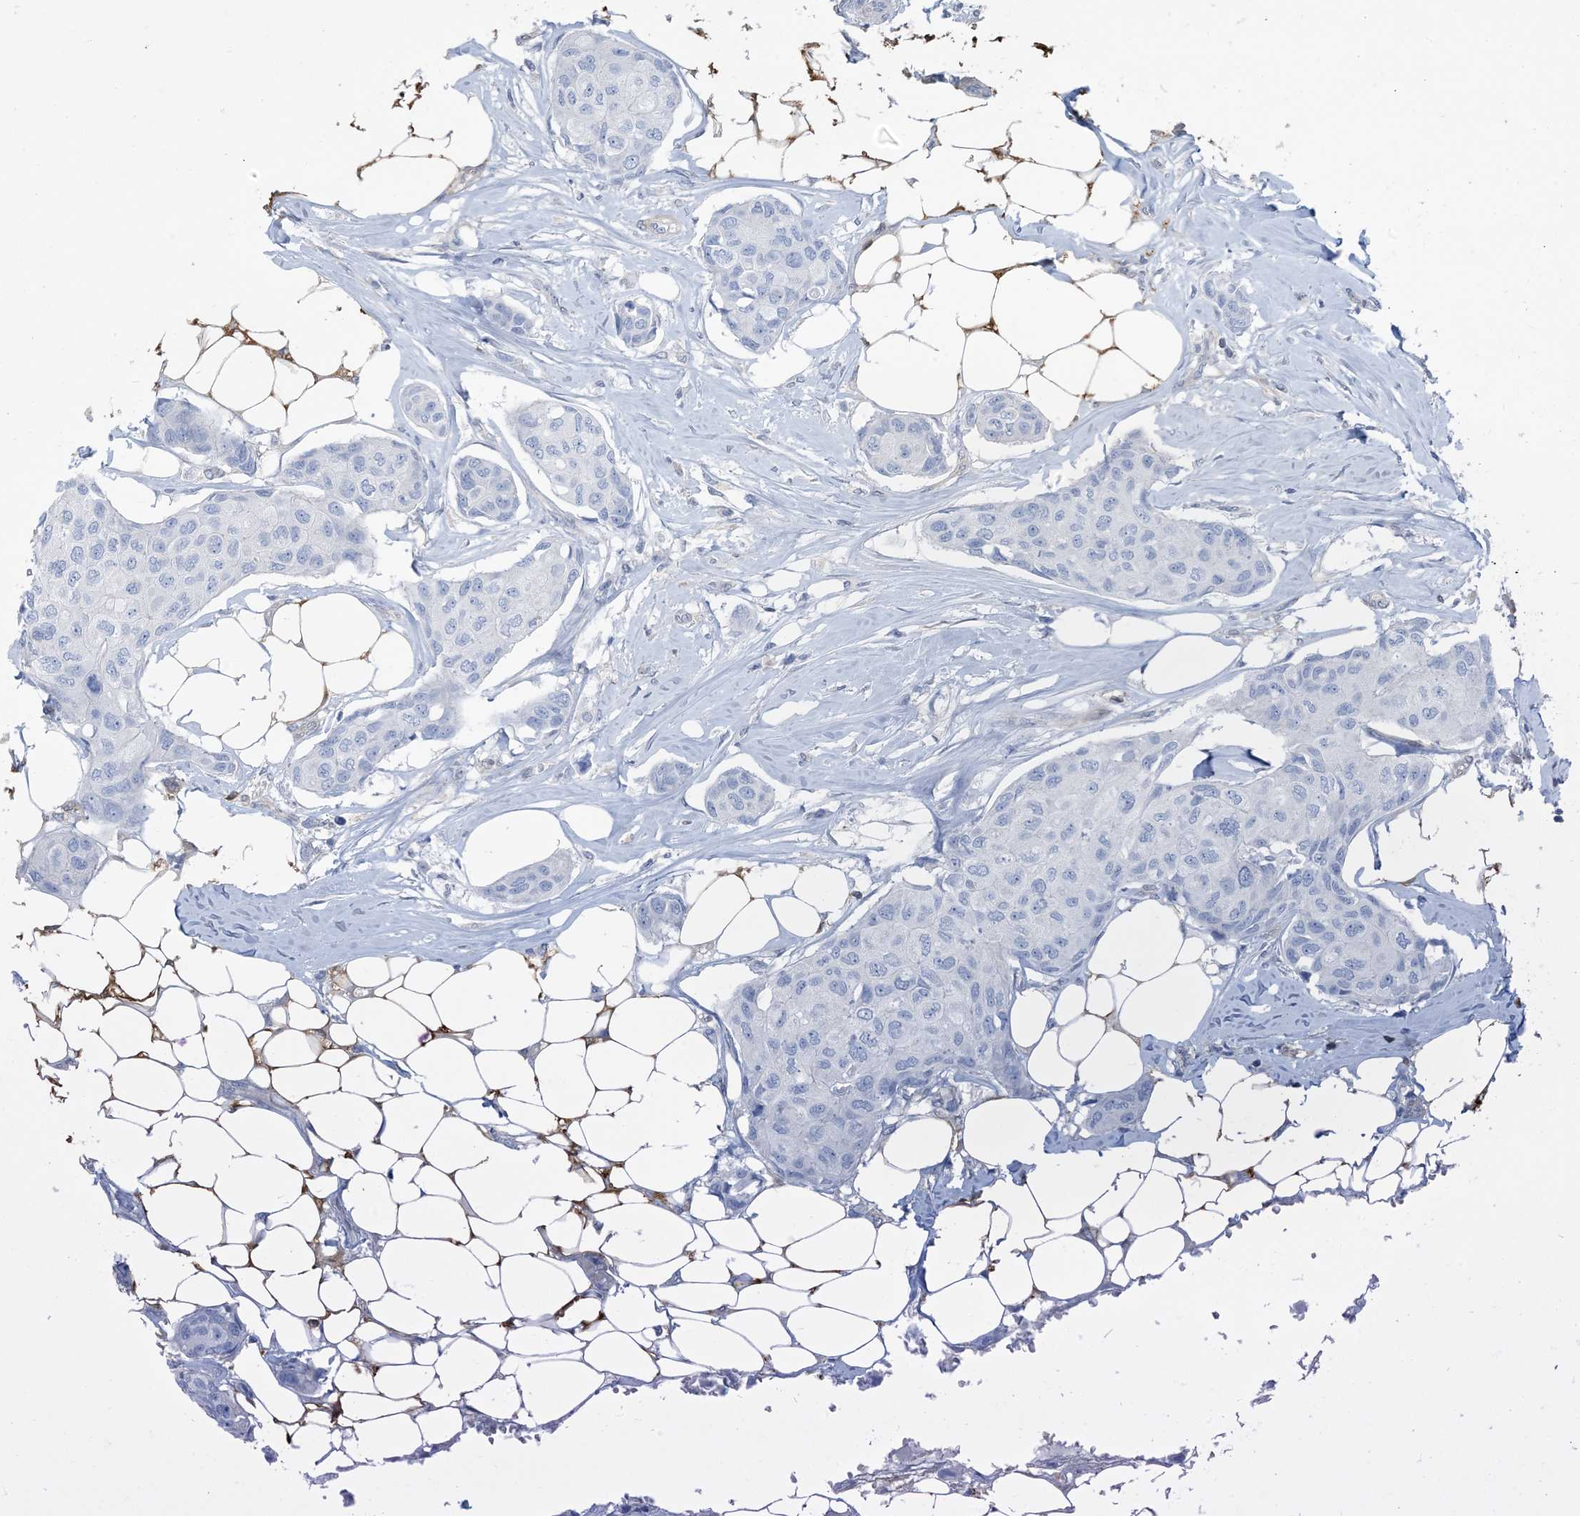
{"staining": {"intensity": "negative", "quantity": "none", "location": "none"}, "tissue": "breast cancer", "cell_type": "Tumor cells", "image_type": "cancer", "snomed": [{"axis": "morphology", "description": "Duct carcinoma"}, {"axis": "topography", "description": "Breast"}], "caption": "Tumor cells are negative for brown protein staining in breast invasive ductal carcinoma.", "gene": "ZC3H12A", "patient": {"sex": "female", "age": 80}}